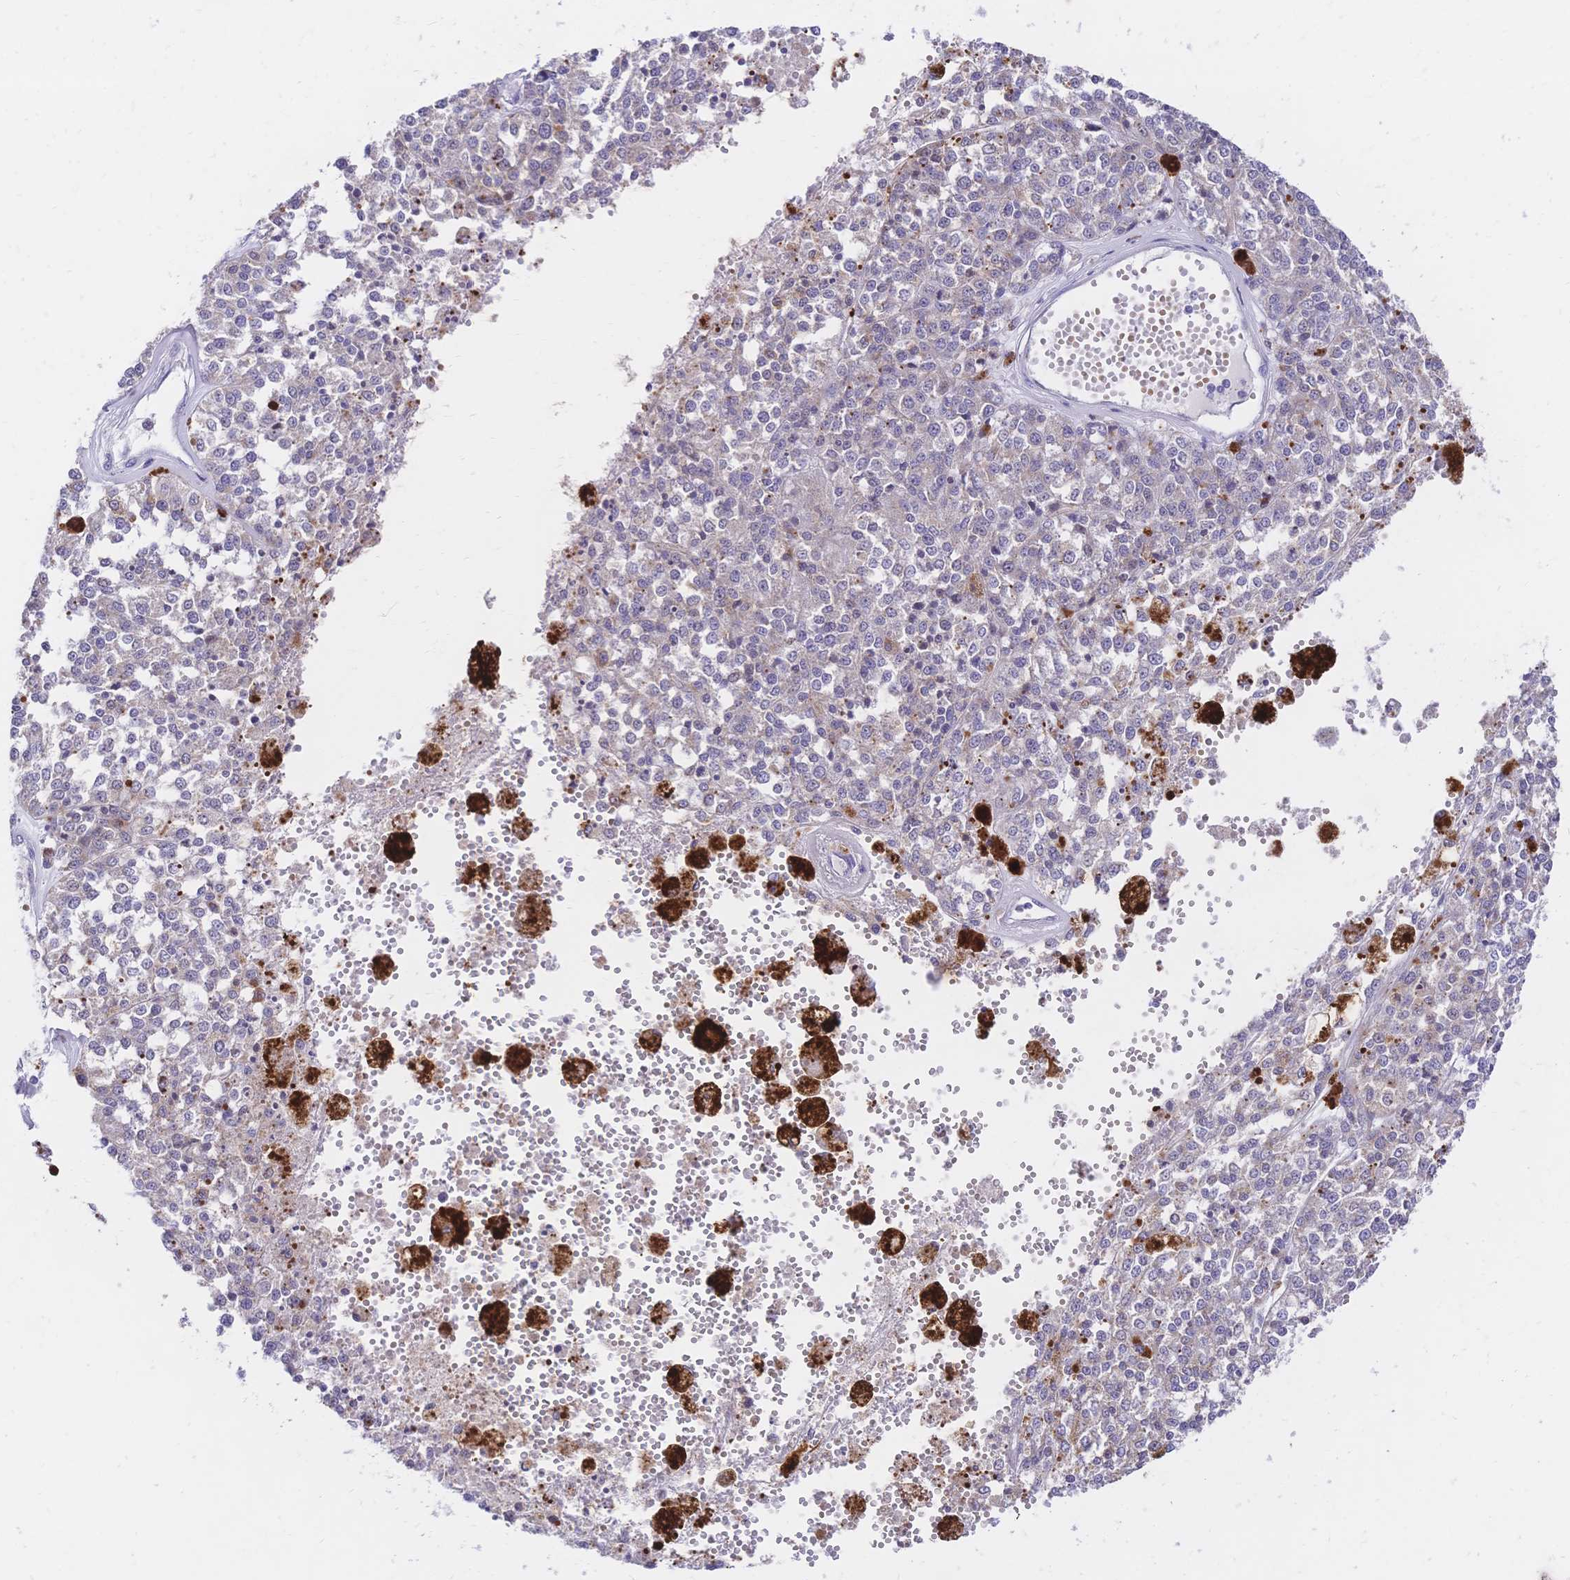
{"staining": {"intensity": "weak", "quantity": "<25%", "location": "cytoplasmic/membranous"}, "tissue": "melanoma", "cell_type": "Tumor cells", "image_type": "cancer", "snomed": [{"axis": "morphology", "description": "Malignant melanoma, Metastatic site"}, {"axis": "topography", "description": "Lymph node"}], "caption": "A micrograph of melanoma stained for a protein displays no brown staining in tumor cells.", "gene": "CLEC18B", "patient": {"sex": "female", "age": 64}}